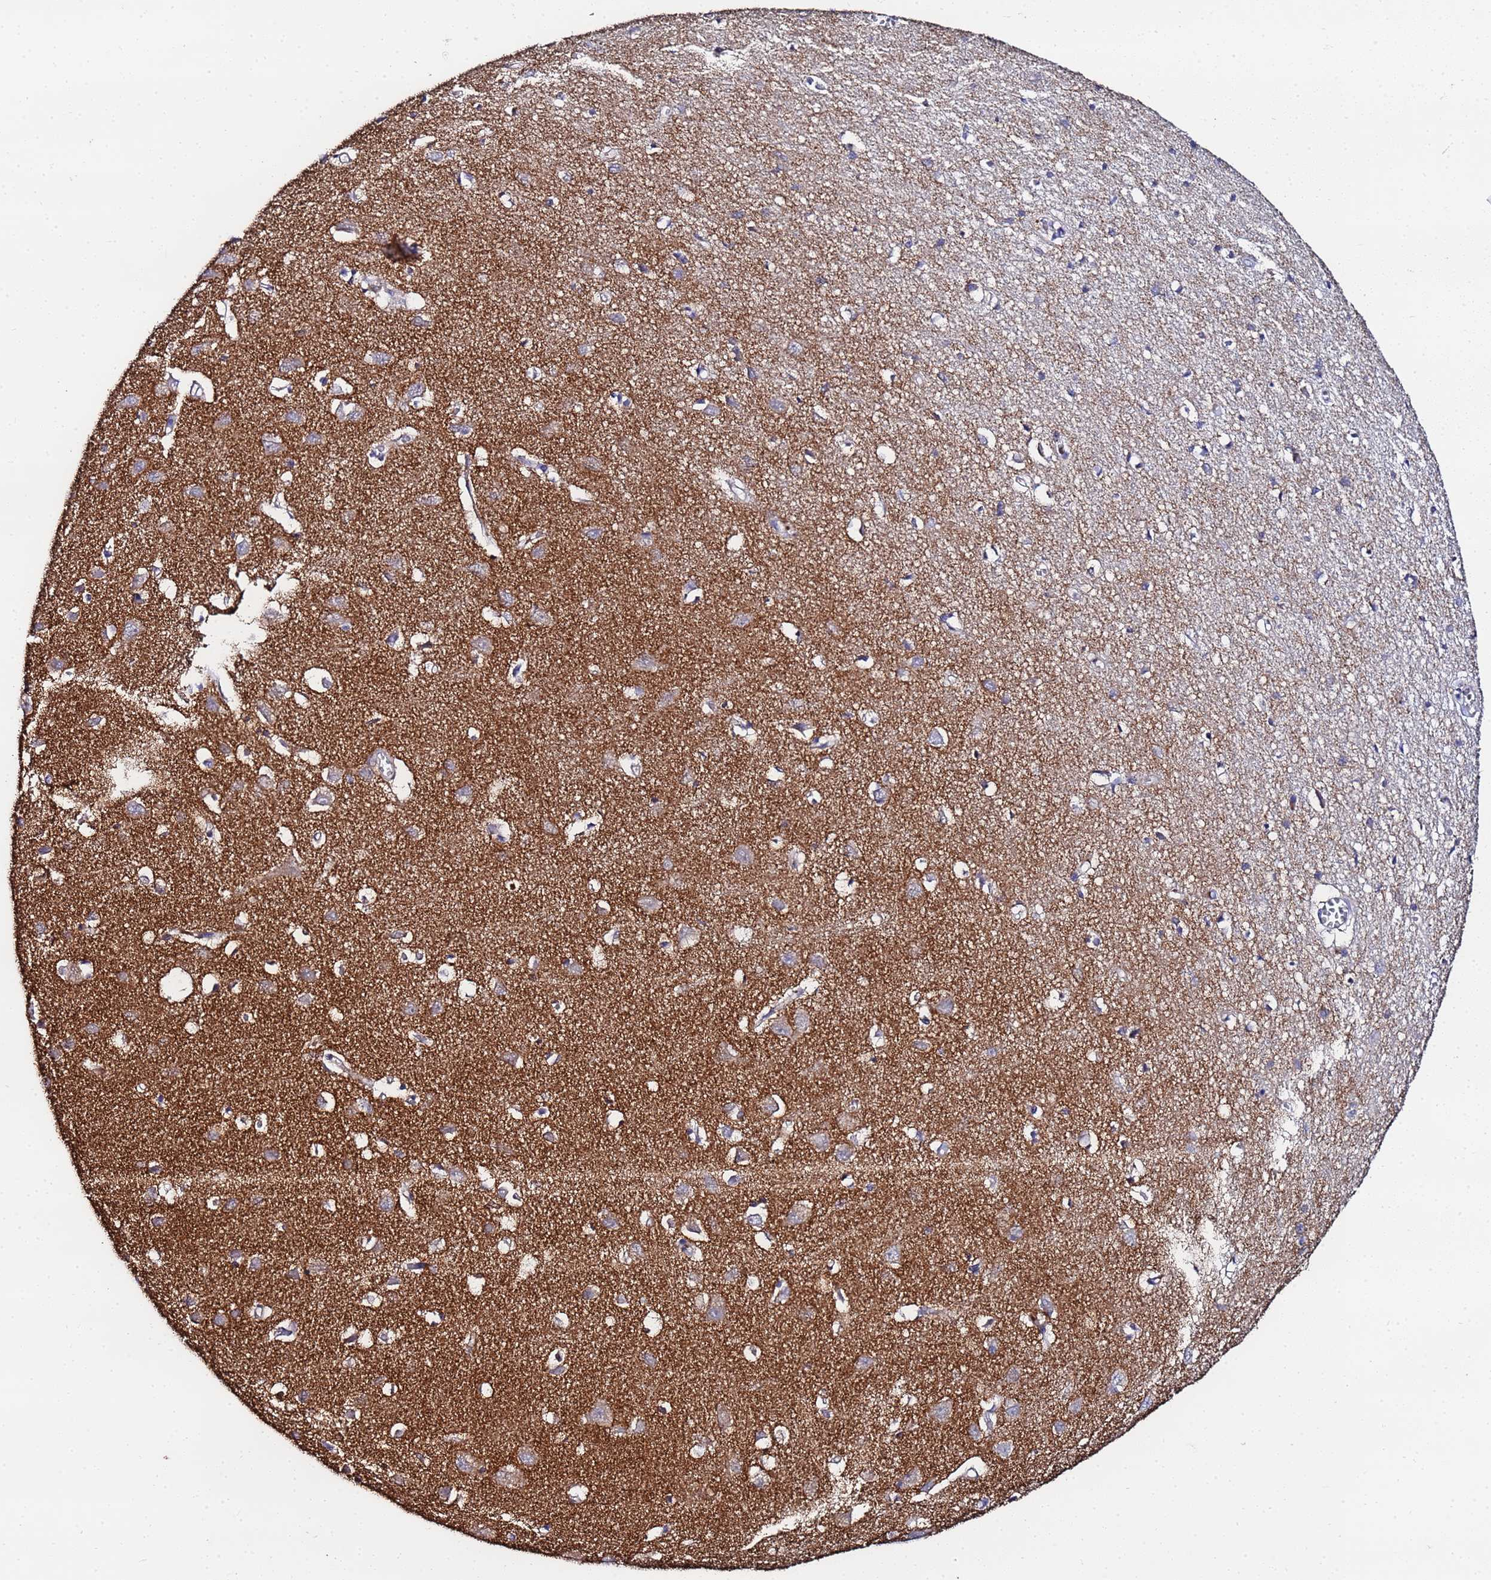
{"staining": {"intensity": "weak", "quantity": "25%-75%", "location": "cytoplasmic/membranous"}, "tissue": "cerebral cortex", "cell_type": "Endothelial cells", "image_type": "normal", "snomed": [{"axis": "morphology", "description": "Normal tissue, NOS"}, {"axis": "topography", "description": "Cerebral cortex"}], "caption": "Endothelial cells display low levels of weak cytoplasmic/membranous expression in approximately 25%-75% of cells in unremarkable cerebral cortex.", "gene": "TCP10L", "patient": {"sex": "female", "age": 64}}